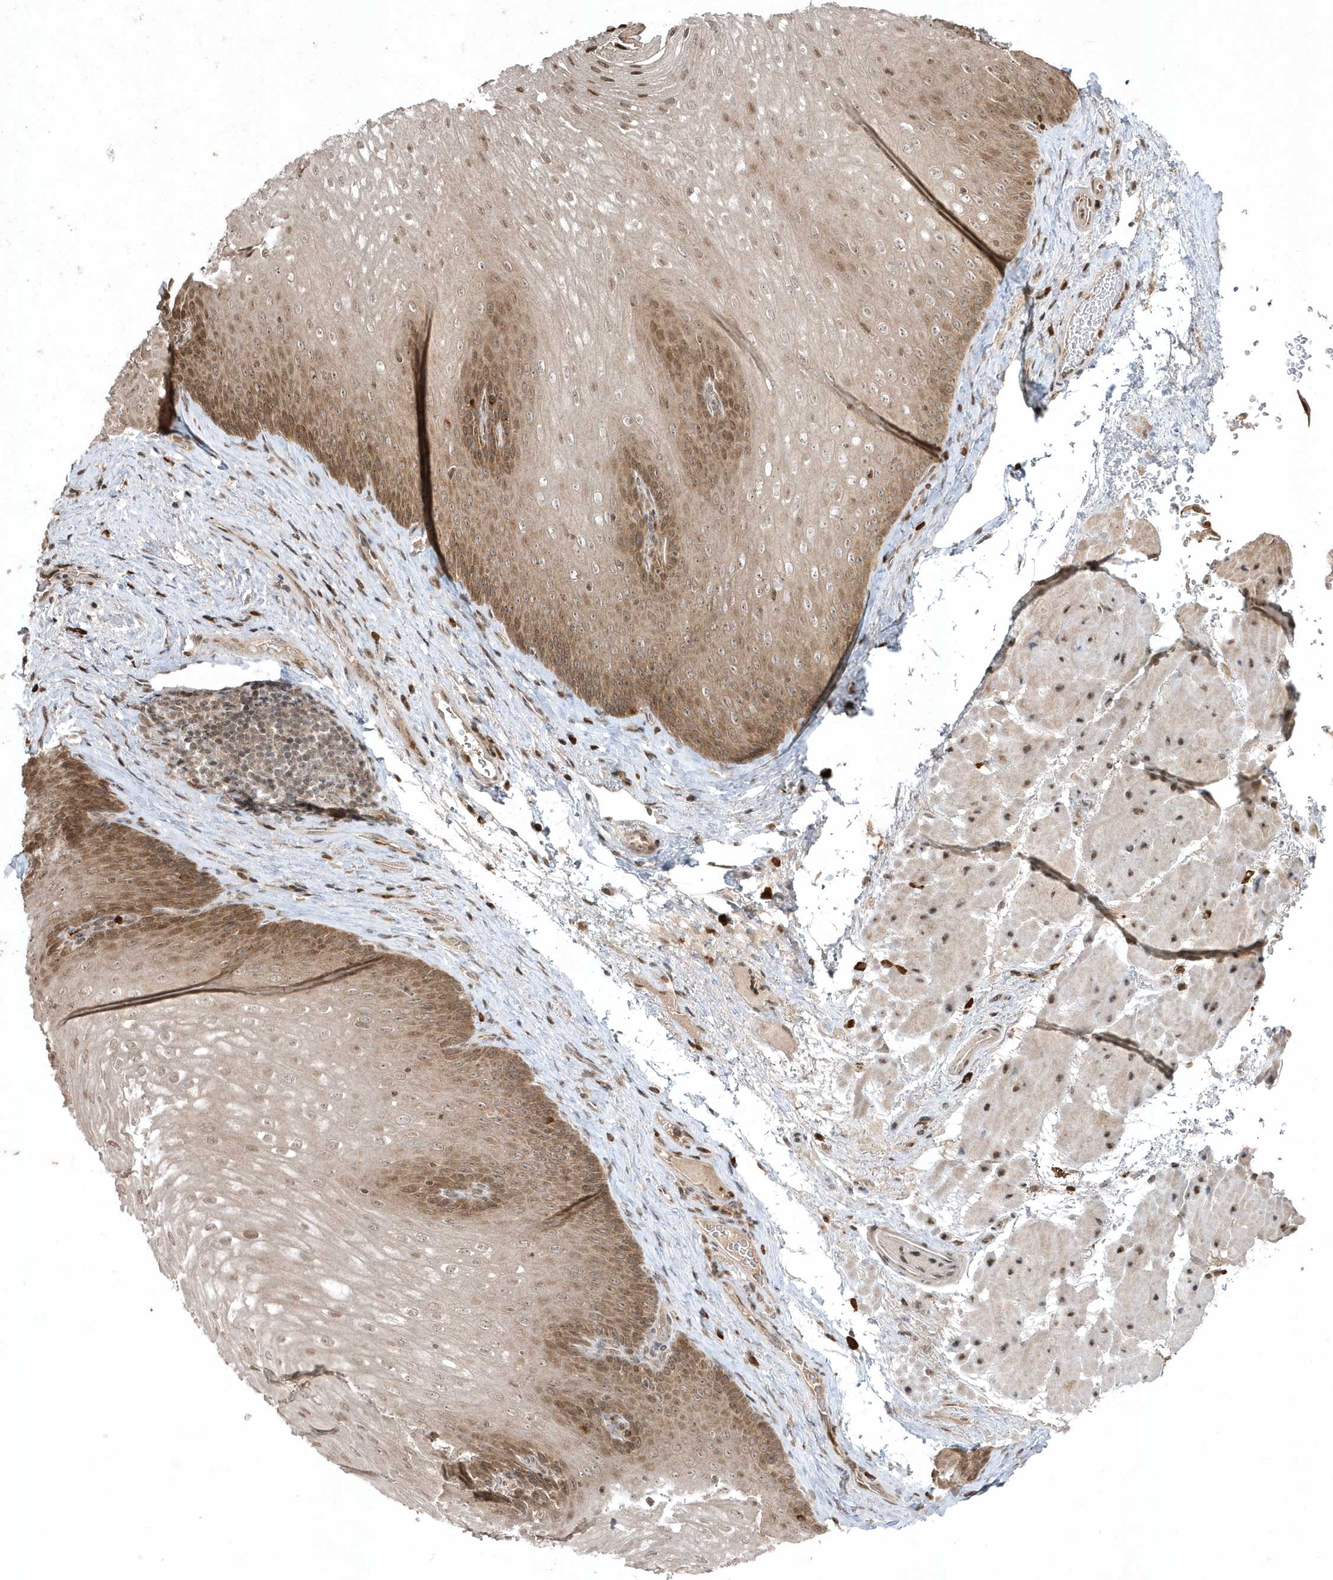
{"staining": {"intensity": "moderate", "quantity": ">75%", "location": "cytoplasmic/membranous,nuclear"}, "tissue": "esophagus", "cell_type": "Squamous epithelial cells", "image_type": "normal", "snomed": [{"axis": "morphology", "description": "Normal tissue, NOS"}, {"axis": "topography", "description": "Esophagus"}], "caption": "This photomicrograph shows benign esophagus stained with IHC to label a protein in brown. The cytoplasmic/membranous,nuclear of squamous epithelial cells show moderate positivity for the protein. Nuclei are counter-stained blue.", "gene": "EIF2B1", "patient": {"sex": "female", "age": 66}}